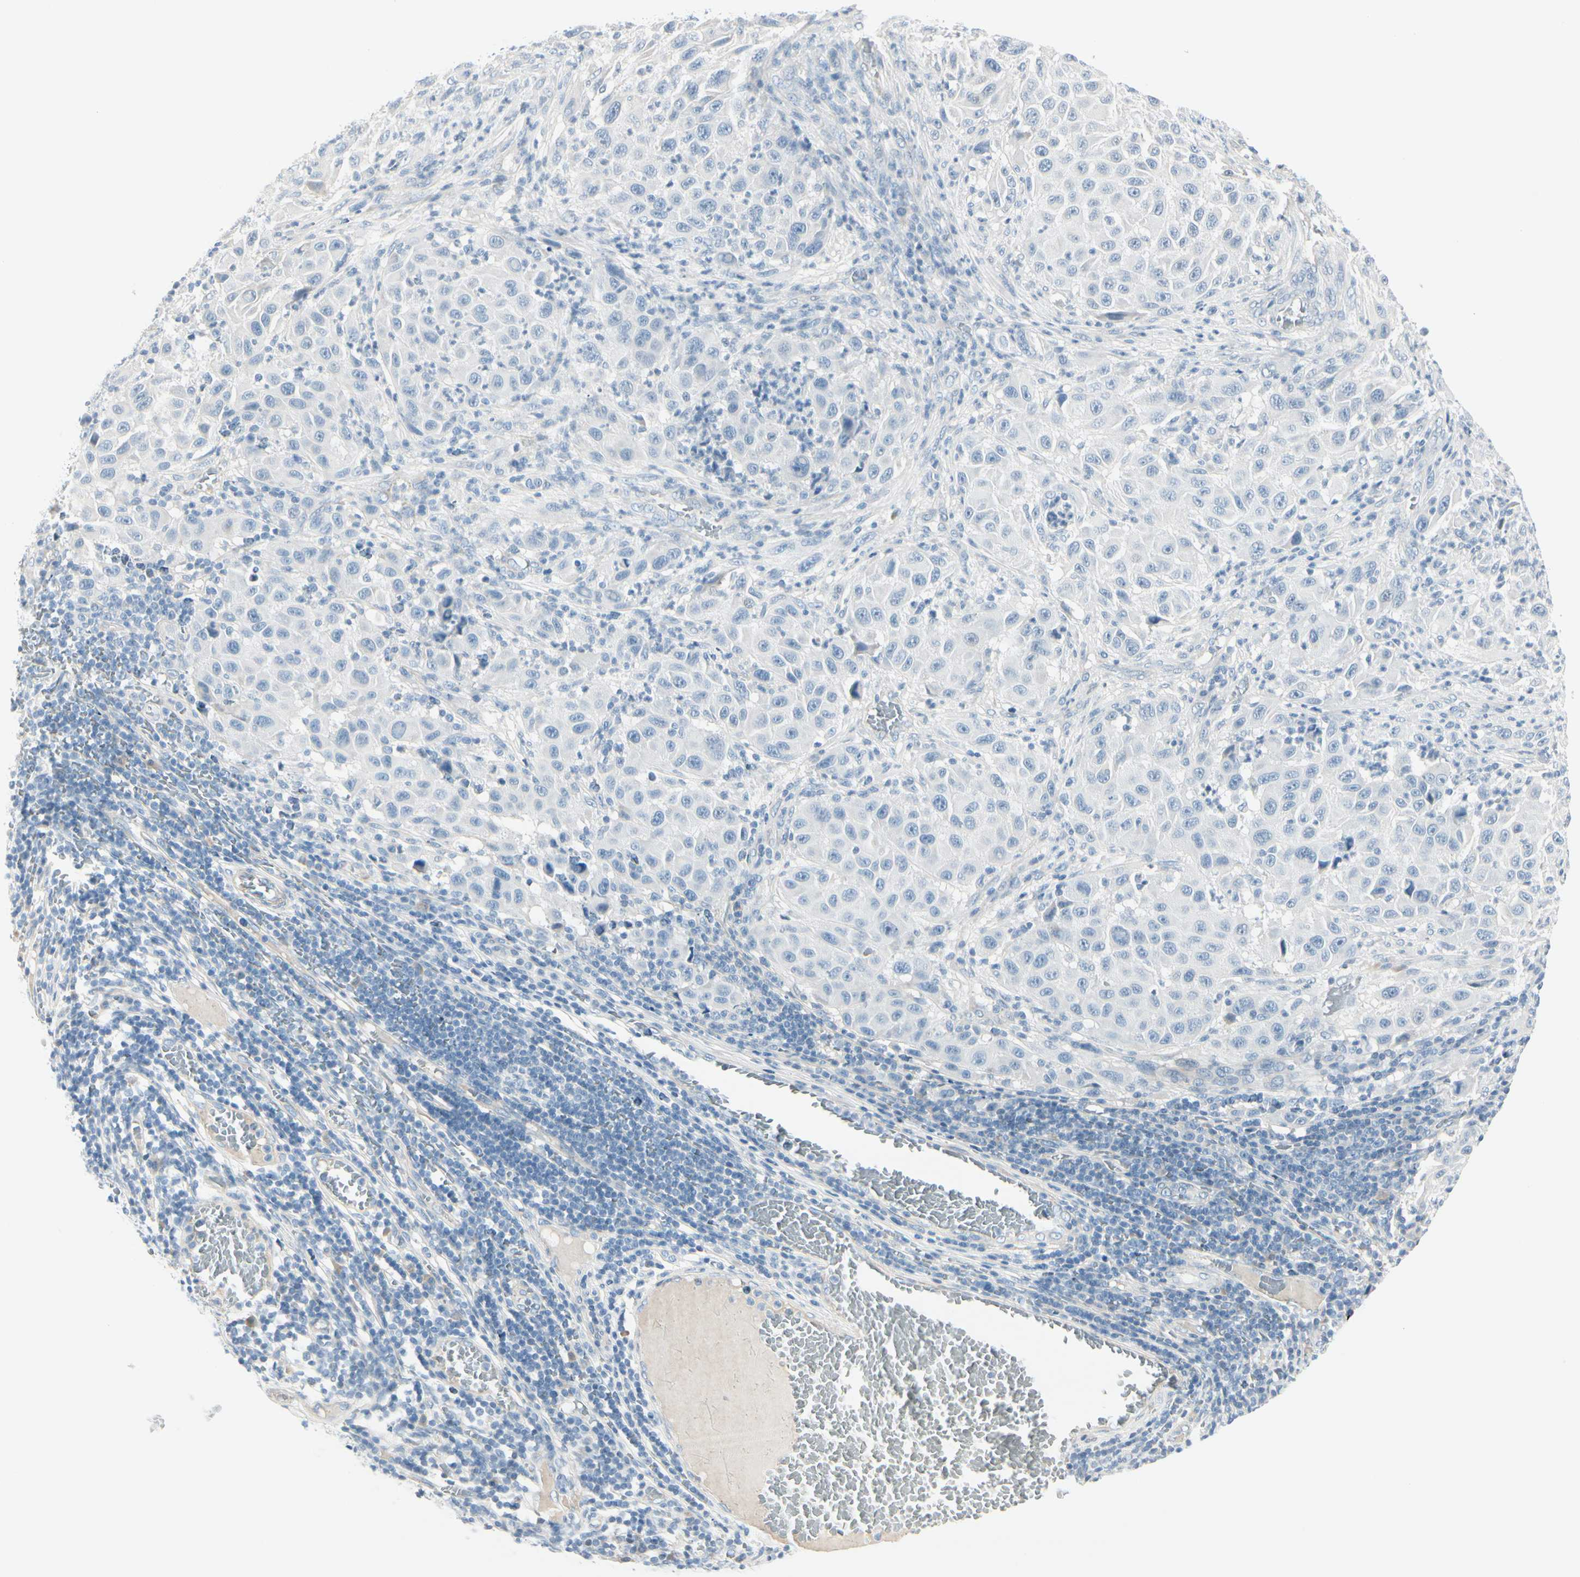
{"staining": {"intensity": "negative", "quantity": "none", "location": "none"}, "tissue": "melanoma", "cell_type": "Tumor cells", "image_type": "cancer", "snomed": [{"axis": "morphology", "description": "Malignant melanoma, Metastatic site"}, {"axis": "topography", "description": "Lymph node"}], "caption": "High power microscopy micrograph of an IHC photomicrograph of melanoma, revealing no significant positivity in tumor cells.", "gene": "CDHR5", "patient": {"sex": "male", "age": 61}}